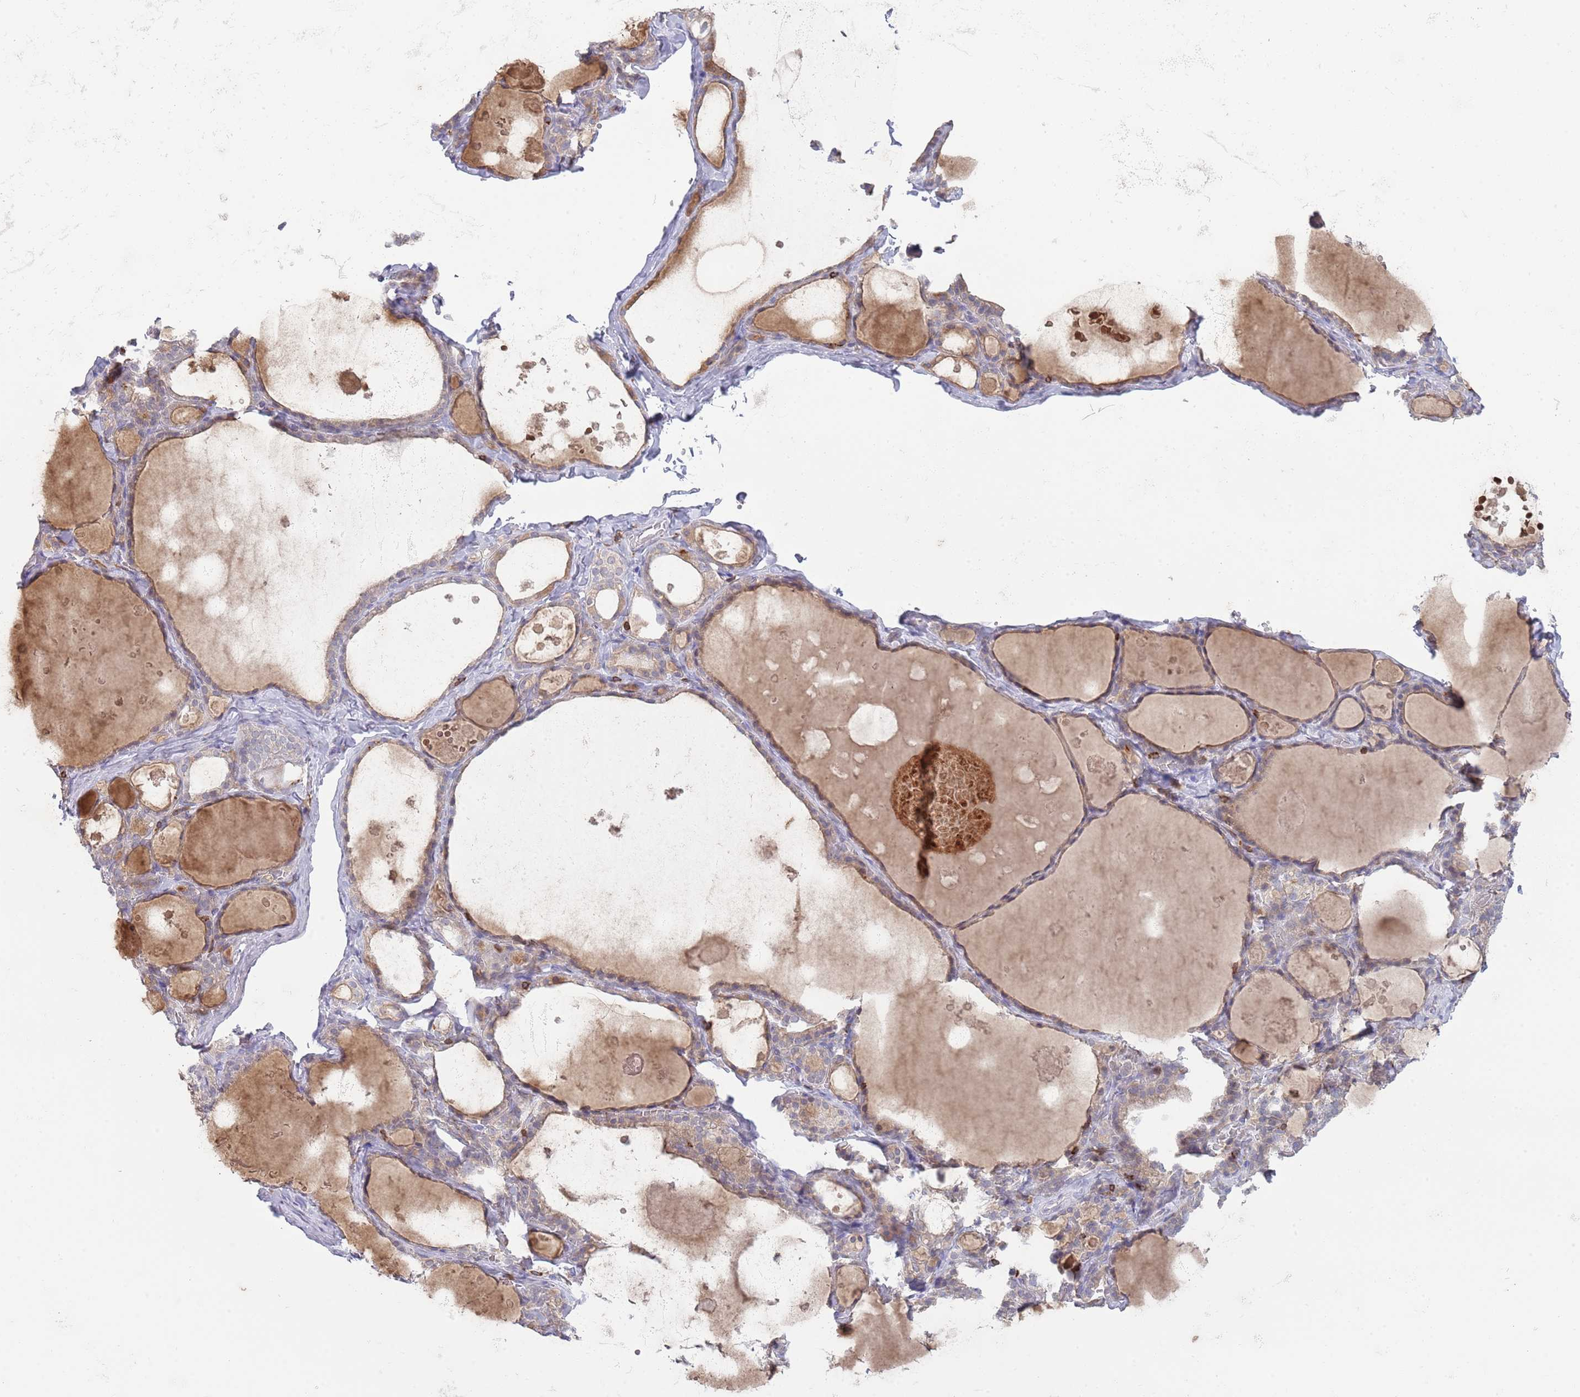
{"staining": {"intensity": "weak", "quantity": ">75%", "location": "cytoplasmic/membranous"}, "tissue": "thyroid gland", "cell_type": "Glandular cells", "image_type": "normal", "snomed": [{"axis": "morphology", "description": "Normal tissue, NOS"}, {"axis": "topography", "description": "Thyroid gland"}], "caption": "A histopathology image of thyroid gland stained for a protein demonstrates weak cytoplasmic/membranous brown staining in glandular cells. (Brightfield microscopy of DAB IHC at high magnification).", "gene": "LPXN", "patient": {"sex": "male", "age": 56}}